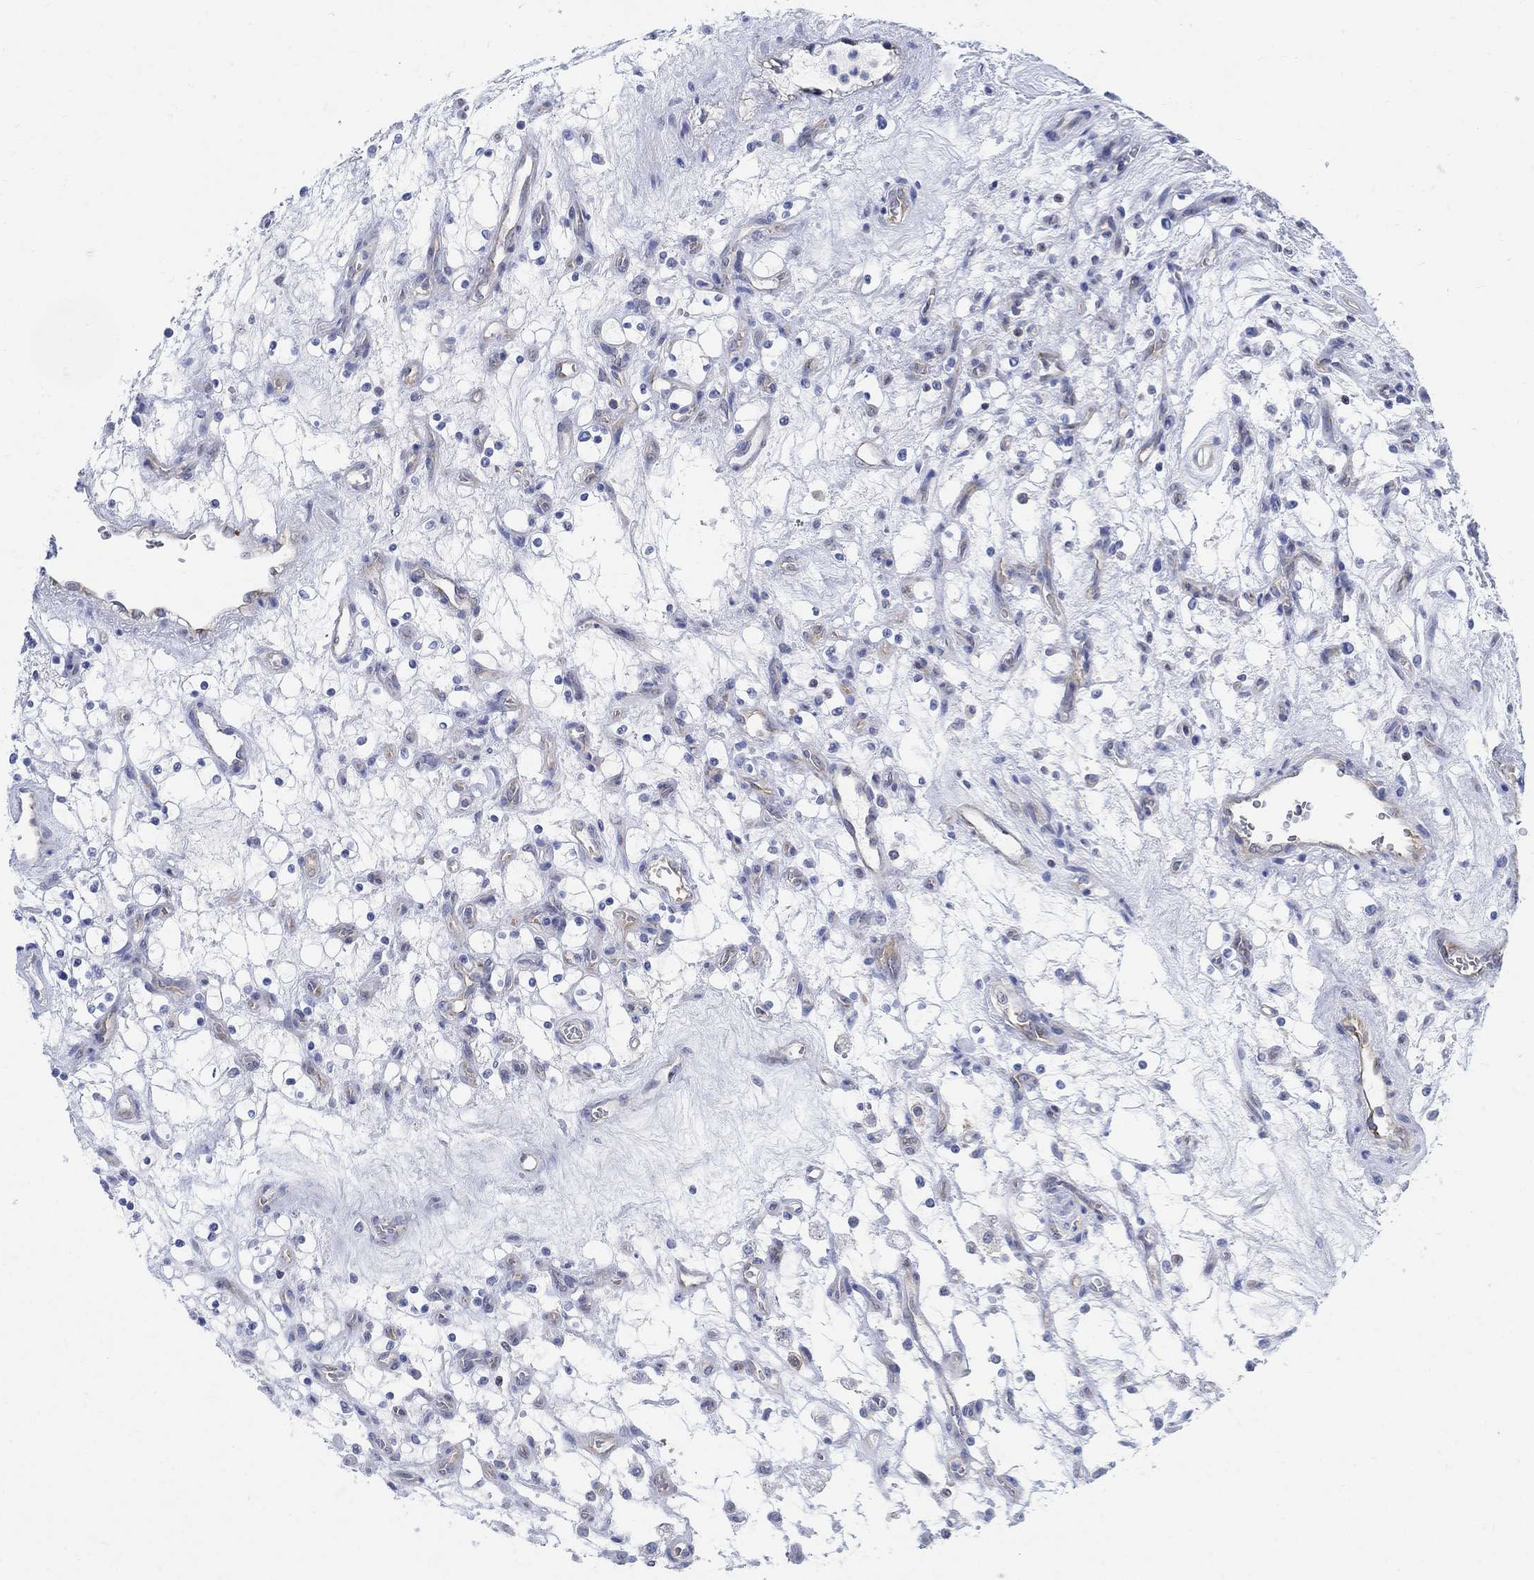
{"staining": {"intensity": "negative", "quantity": "none", "location": "none"}, "tissue": "renal cancer", "cell_type": "Tumor cells", "image_type": "cancer", "snomed": [{"axis": "morphology", "description": "Adenocarcinoma, NOS"}, {"axis": "topography", "description": "Kidney"}], "caption": "An IHC photomicrograph of renal adenocarcinoma is shown. There is no staining in tumor cells of renal adenocarcinoma.", "gene": "PHF21B", "patient": {"sex": "female", "age": 69}}